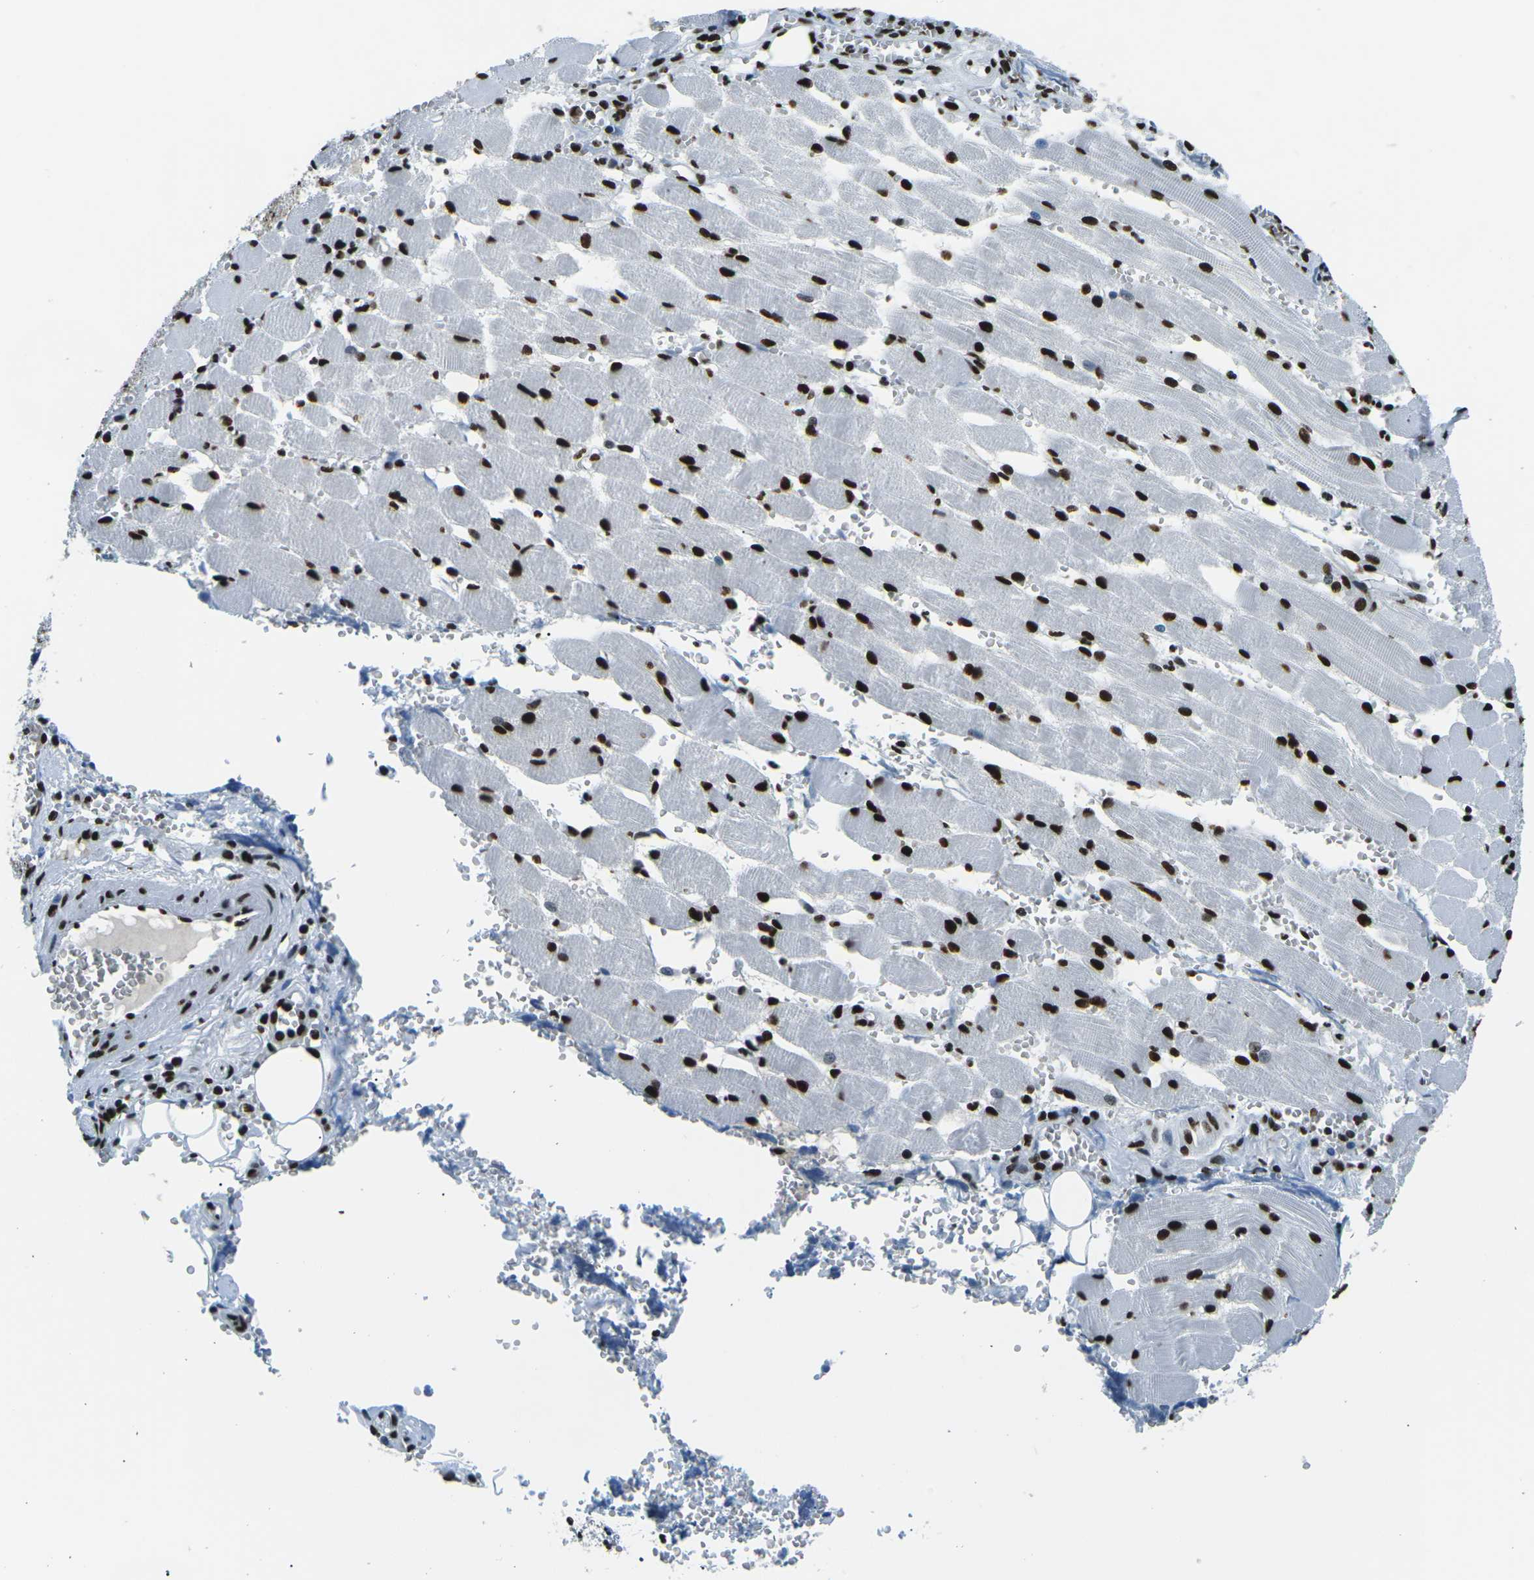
{"staining": {"intensity": "moderate", "quantity": ">75%", "location": "nuclear"}, "tissue": "adipose tissue", "cell_type": "Adipocytes", "image_type": "normal", "snomed": [{"axis": "morphology", "description": "Squamous cell carcinoma, NOS"}, {"axis": "topography", "description": "Oral tissue"}, {"axis": "topography", "description": "Head-Neck"}], "caption": "High-magnification brightfield microscopy of unremarkable adipose tissue stained with DAB (brown) and counterstained with hematoxylin (blue). adipocytes exhibit moderate nuclear staining is seen in approximately>75% of cells.", "gene": "HNRNPL", "patient": {"sex": "female", "age": 50}}